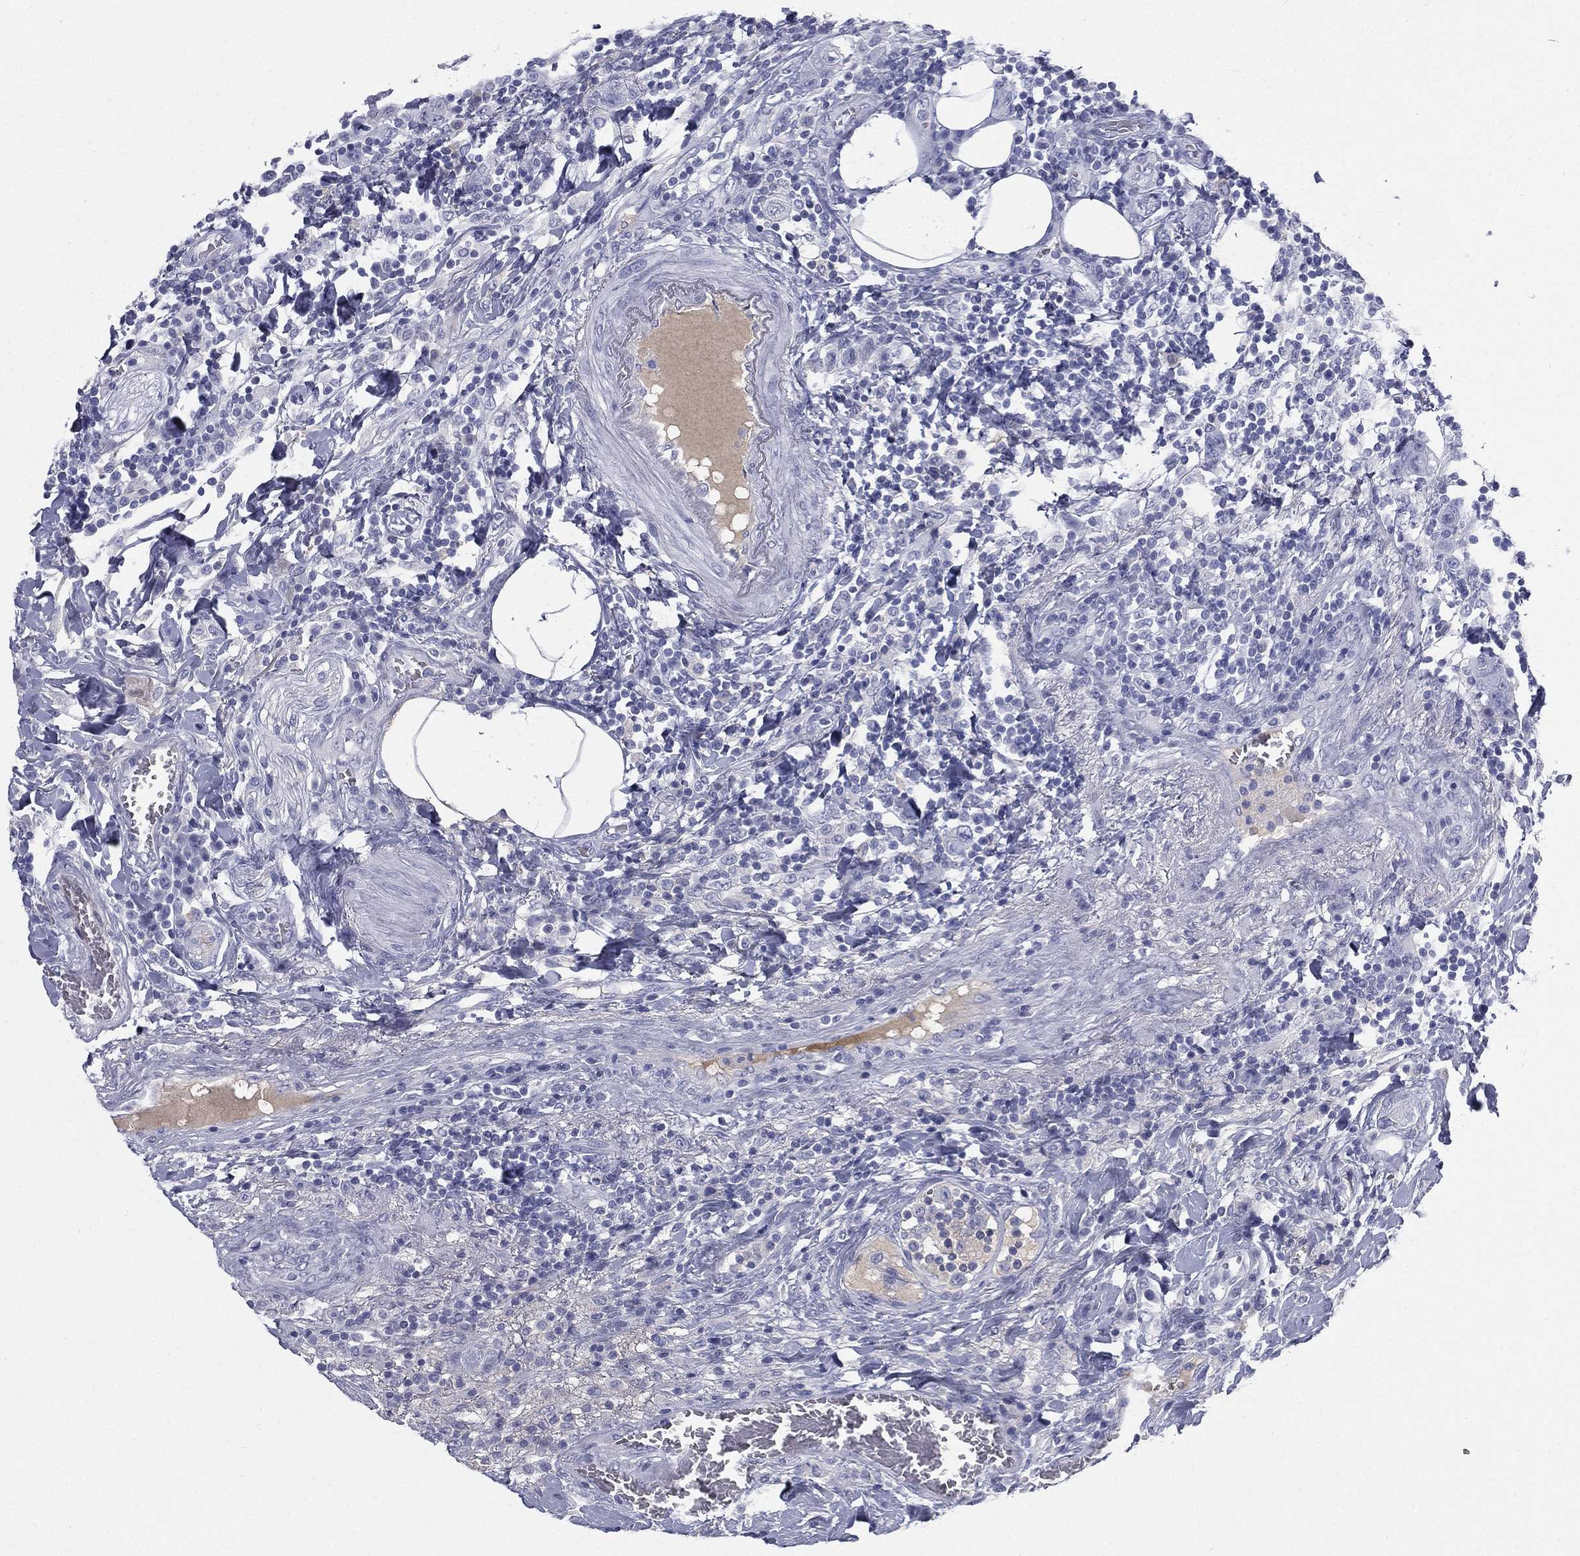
{"staining": {"intensity": "negative", "quantity": "none", "location": "none"}, "tissue": "colorectal cancer", "cell_type": "Tumor cells", "image_type": "cancer", "snomed": [{"axis": "morphology", "description": "Adenocarcinoma, NOS"}, {"axis": "topography", "description": "Colon"}], "caption": "Photomicrograph shows no protein positivity in tumor cells of colorectal cancer tissue.", "gene": "HP", "patient": {"sex": "female", "age": 48}}